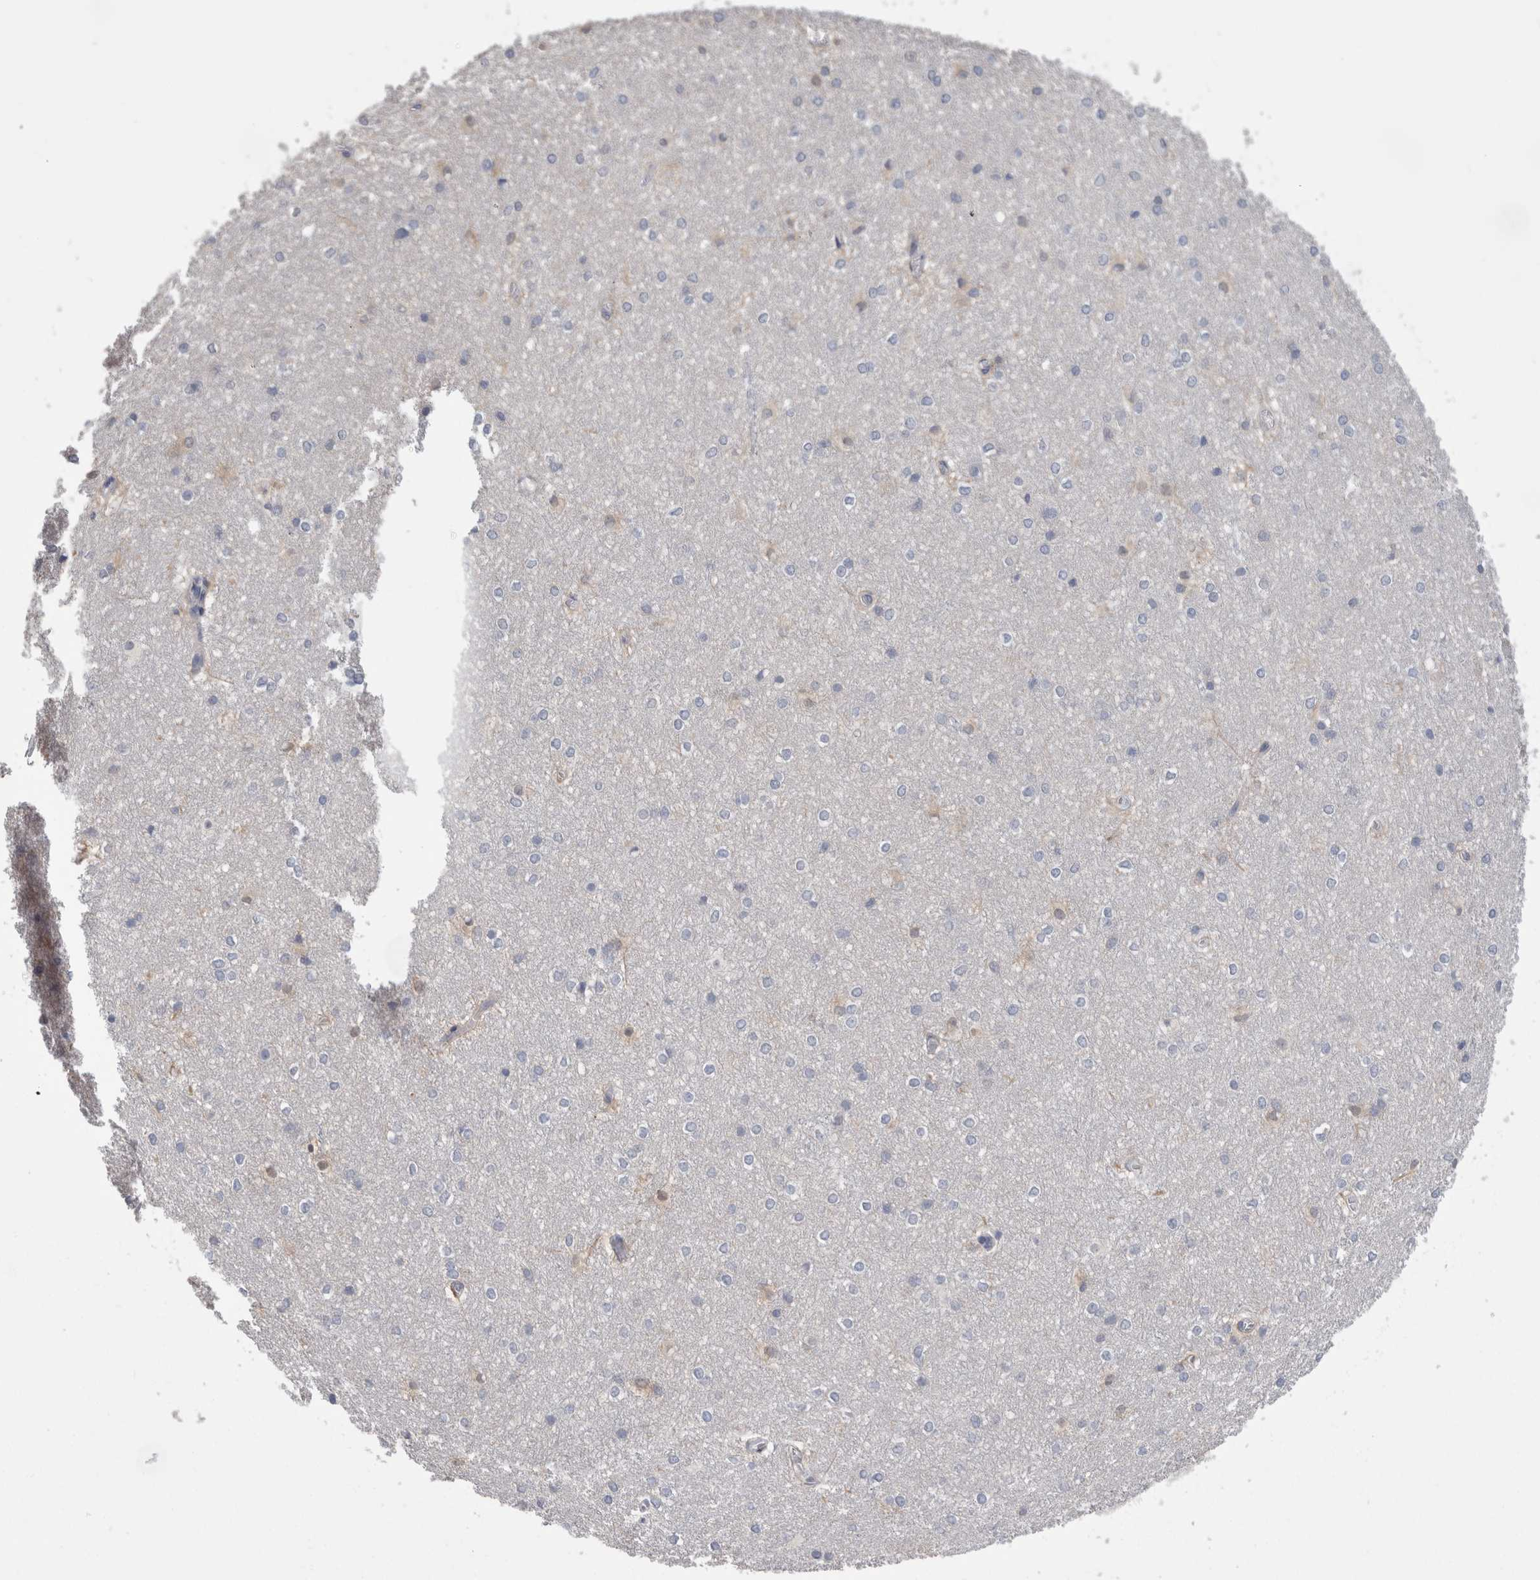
{"staining": {"intensity": "weak", "quantity": "<25%", "location": "cytoplasmic/membranous"}, "tissue": "caudate", "cell_type": "Glial cells", "image_type": "normal", "snomed": [{"axis": "morphology", "description": "Normal tissue, NOS"}, {"axis": "topography", "description": "Lateral ventricle wall"}], "caption": "A photomicrograph of human caudate is negative for staining in glial cells. The staining was performed using DAB to visualize the protein expression in brown, while the nuclei were stained in blue with hematoxylin (Magnification: 20x).", "gene": "DCTN6", "patient": {"sex": "female", "age": 19}}